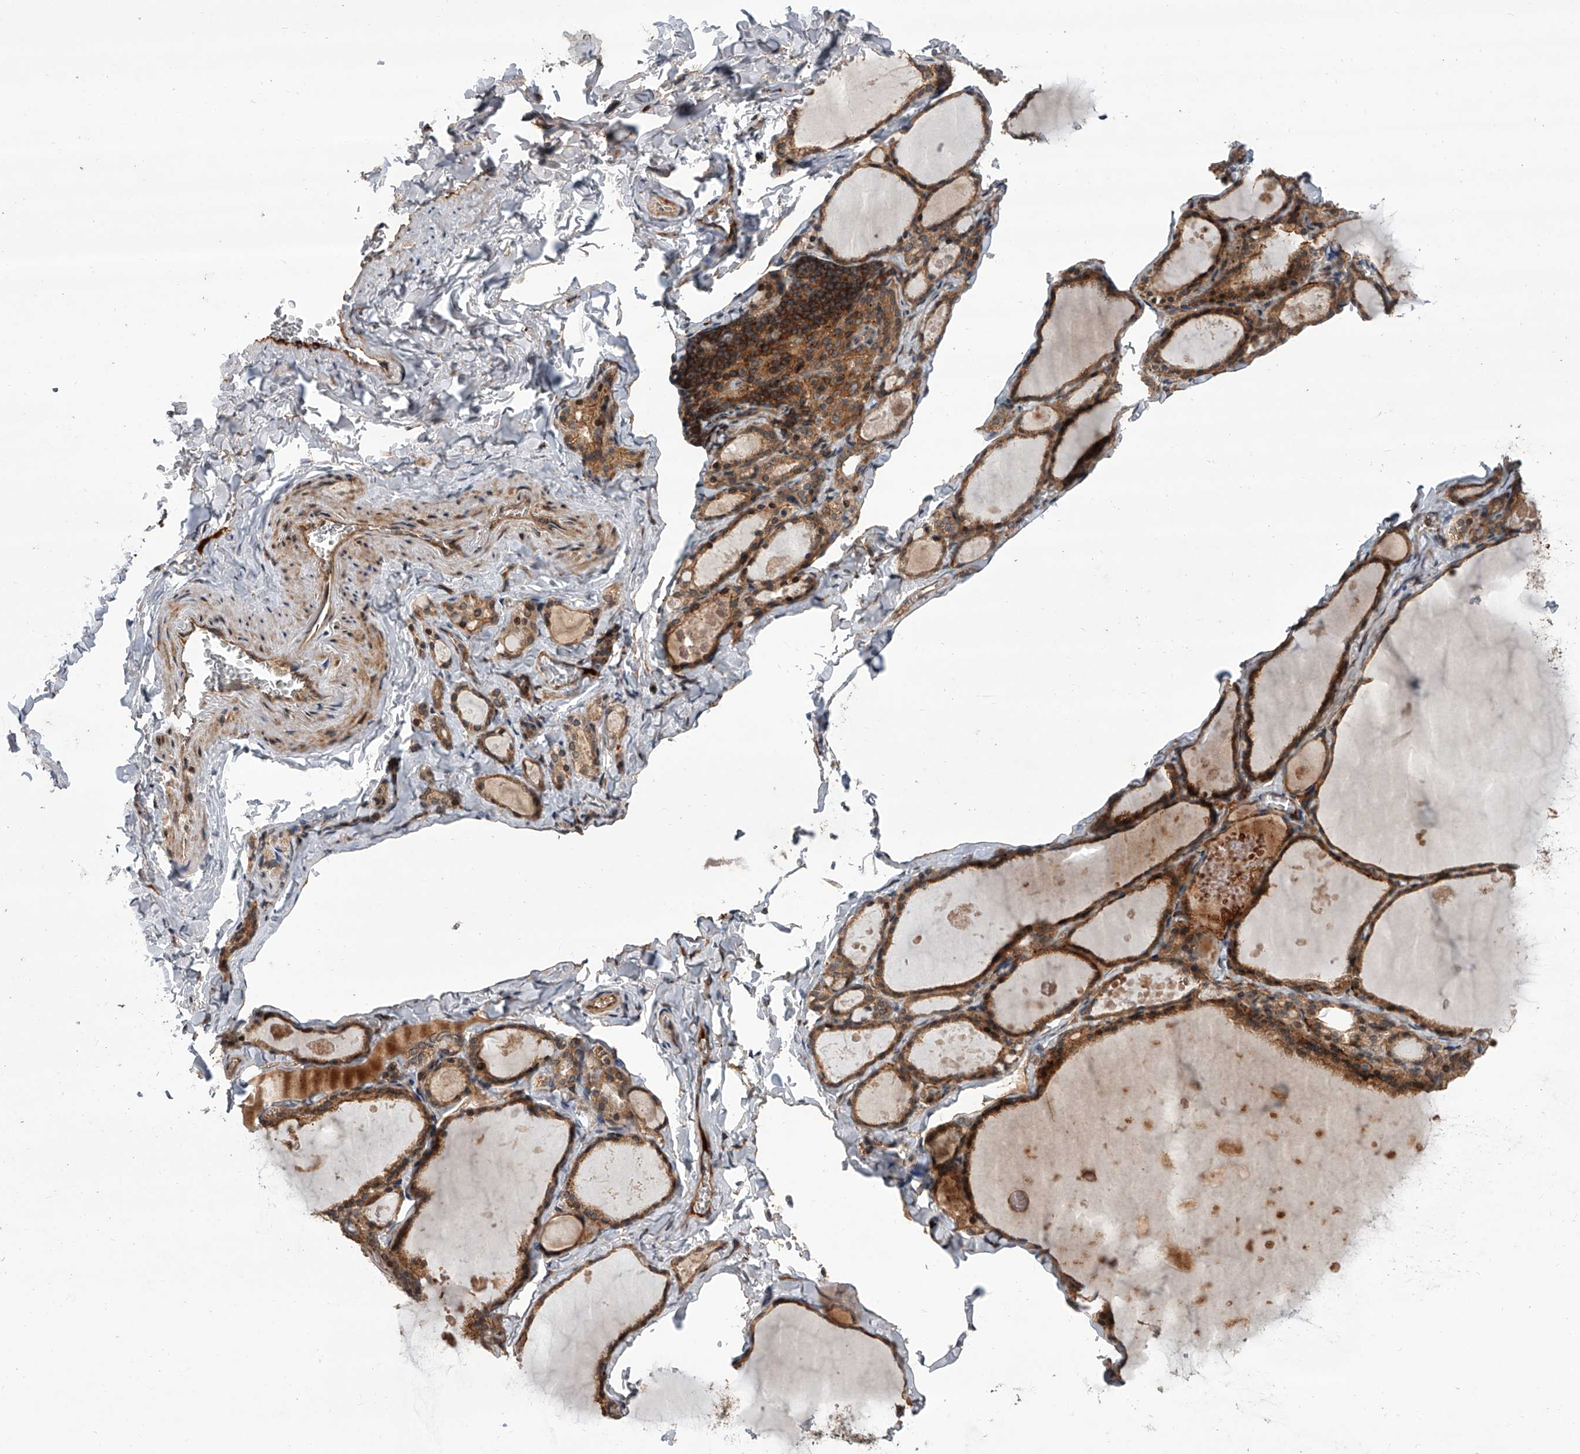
{"staining": {"intensity": "moderate", "quantity": ">75%", "location": "cytoplasmic/membranous"}, "tissue": "thyroid gland", "cell_type": "Glandular cells", "image_type": "normal", "snomed": [{"axis": "morphology", "description": "Normal tissue, NOS"}, {"axis": "topography", "description": "Thyroid gland"}], "caption": "The immunohistochemical stain shows moderate cytoplasmic/membranous staining in glandular cells of benign thyroid gland.", "gene": "USP47", "patient": {"sex": "male", "age": 56}}